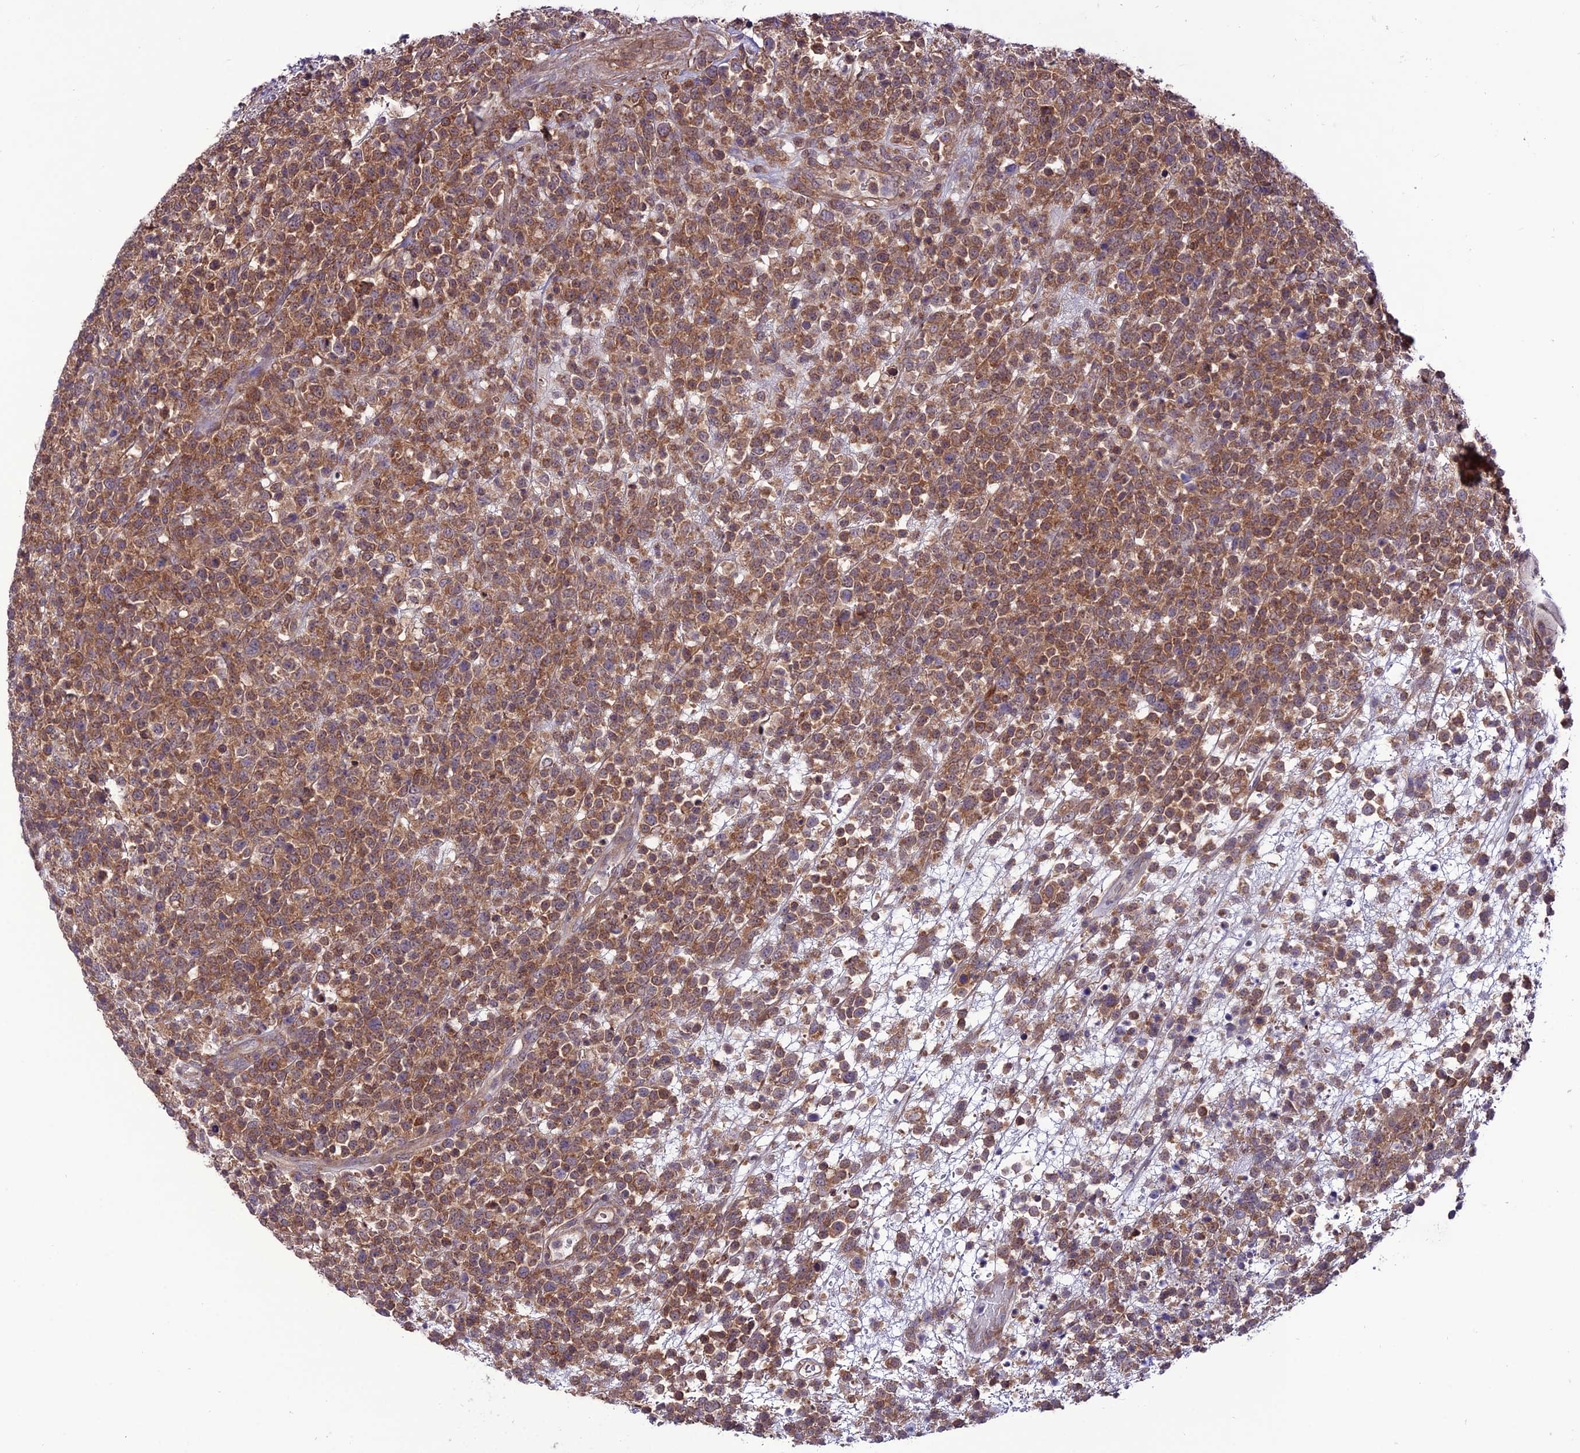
{"staining": {"intensity": "moderate", "quantity": ">75%", "location": "cytoplasmic/membranous"}, "tissue": "lymphoma", "cell_type": "Tumor cells", "image_type": "cancer", "snomed": [{"axis": "morphology", "description": "Malignant lymphoma, non-Hodgkin's type, High grade"}, {"axis": "topography", "description": "Colon"}], "caption": "A photomicrograph showing moderate cytoplasmic/membranous positivity in approximately >75% of tumor cells in lymphoma, as visualized by brown immunohistochemical staining.", "gene": "PPIL3", "patient": {"sex": "female", "age": 53}}